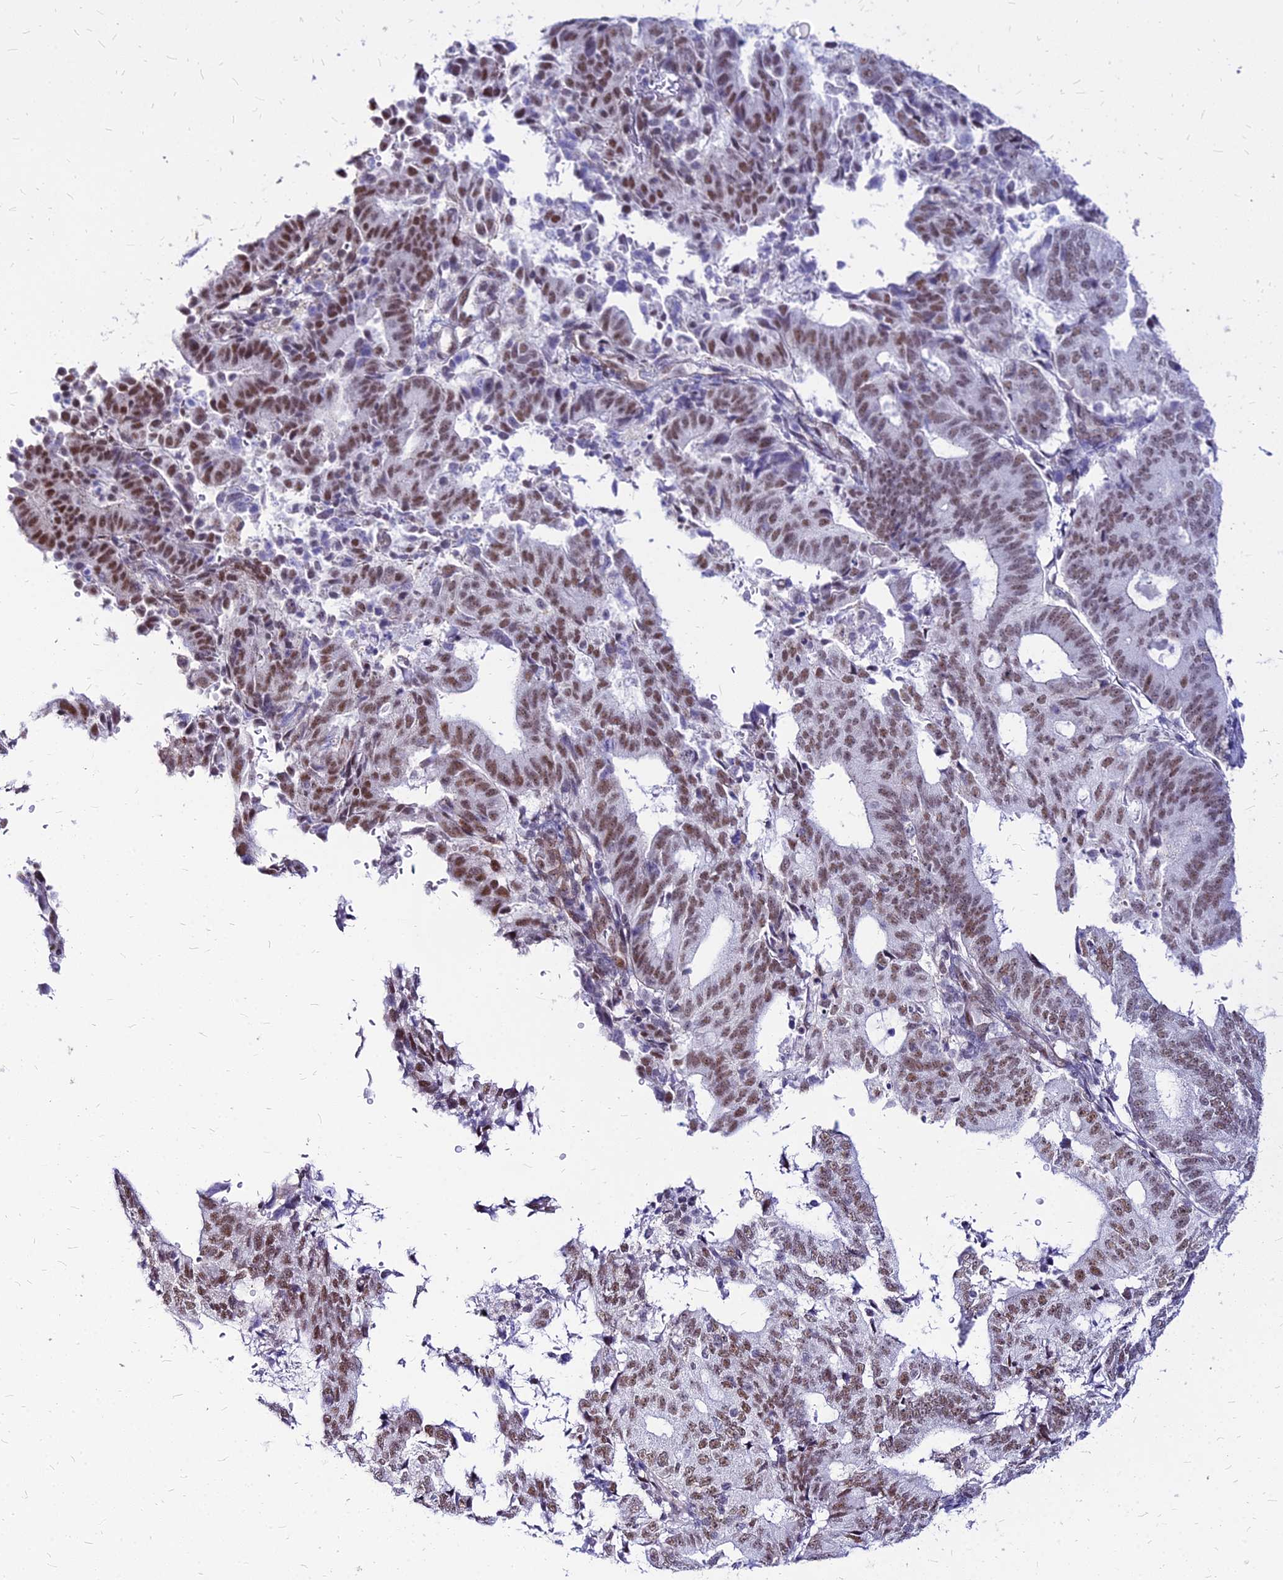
{"staining": {"intensity": "moderate", "quantity": ">75%", "location": "nuclear"}, "tissue": "endometrial cancer", "cell_type": "Tumor cells", "image_type": "cancer", "snomed": [{"axis": "morphology", "description": "Adenocarcinoma, NOS"}, {"axis": "topography", "description": "Endometrium"}], "caption": "Protein staining shows moderate nuclear positivity in about >75% of tumor cells in endometrial cancer (adenocarcinoma).", "gene": "FDX2", "patient": {"sex": "female", "age": 70}}